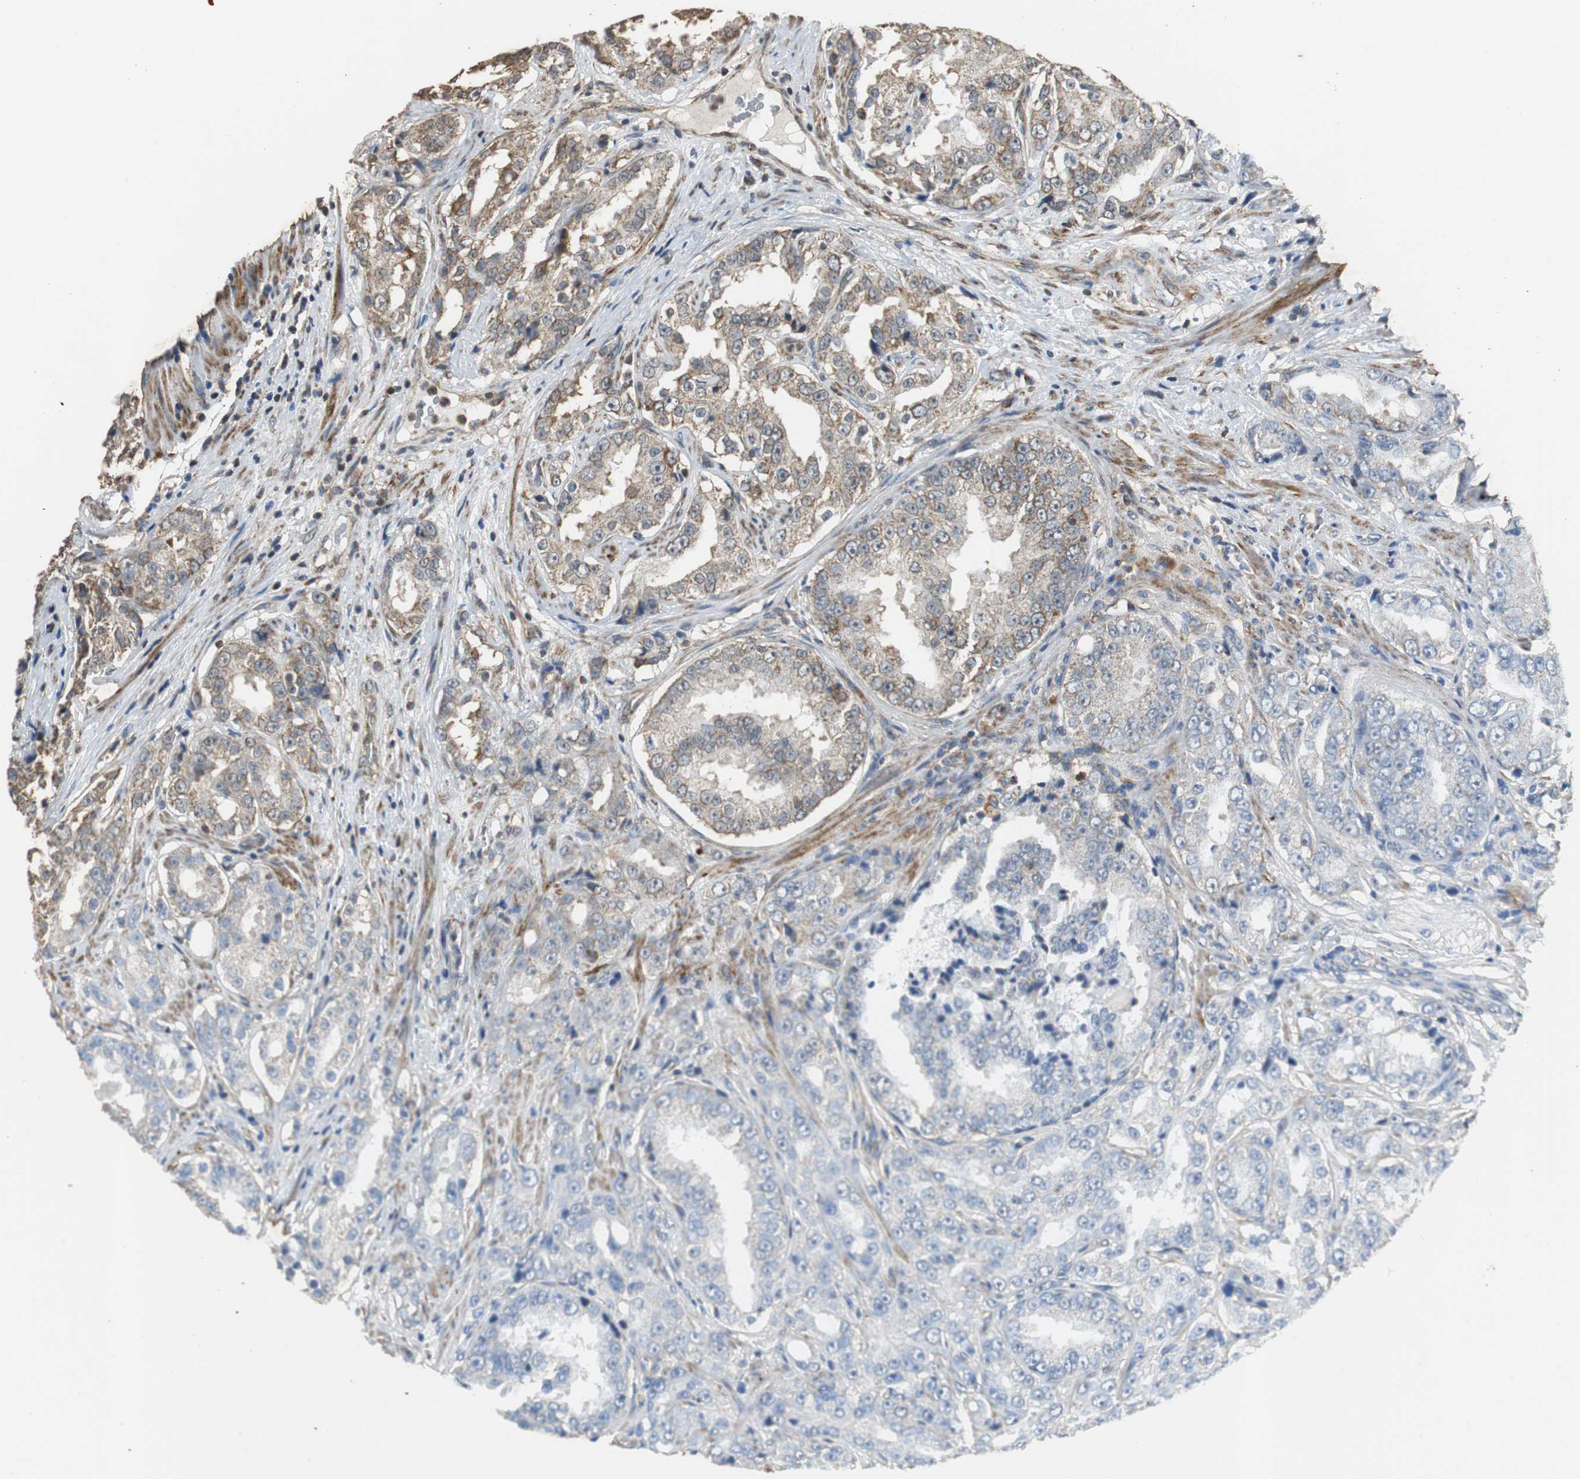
{"staining": {"intensity": "weak", "quantity": "25%-75%", "location": "cytoplasmic/membranous"}, "tissue": "prostate cancer", "cell_type": "Tumor cells", "image_type": "cancer", "snomed": [{"axis": "morphology", "description": "Adenocarcinoma, High grade"}, {"axis": "topography", "description": "Prostate"}], "caption": "Prostate high-grade adenocarcinoma stained with a protein marker displays weak staining in tumor cells.", "gene": "NNT", "patient": {"sex": "male", "age": 73}}